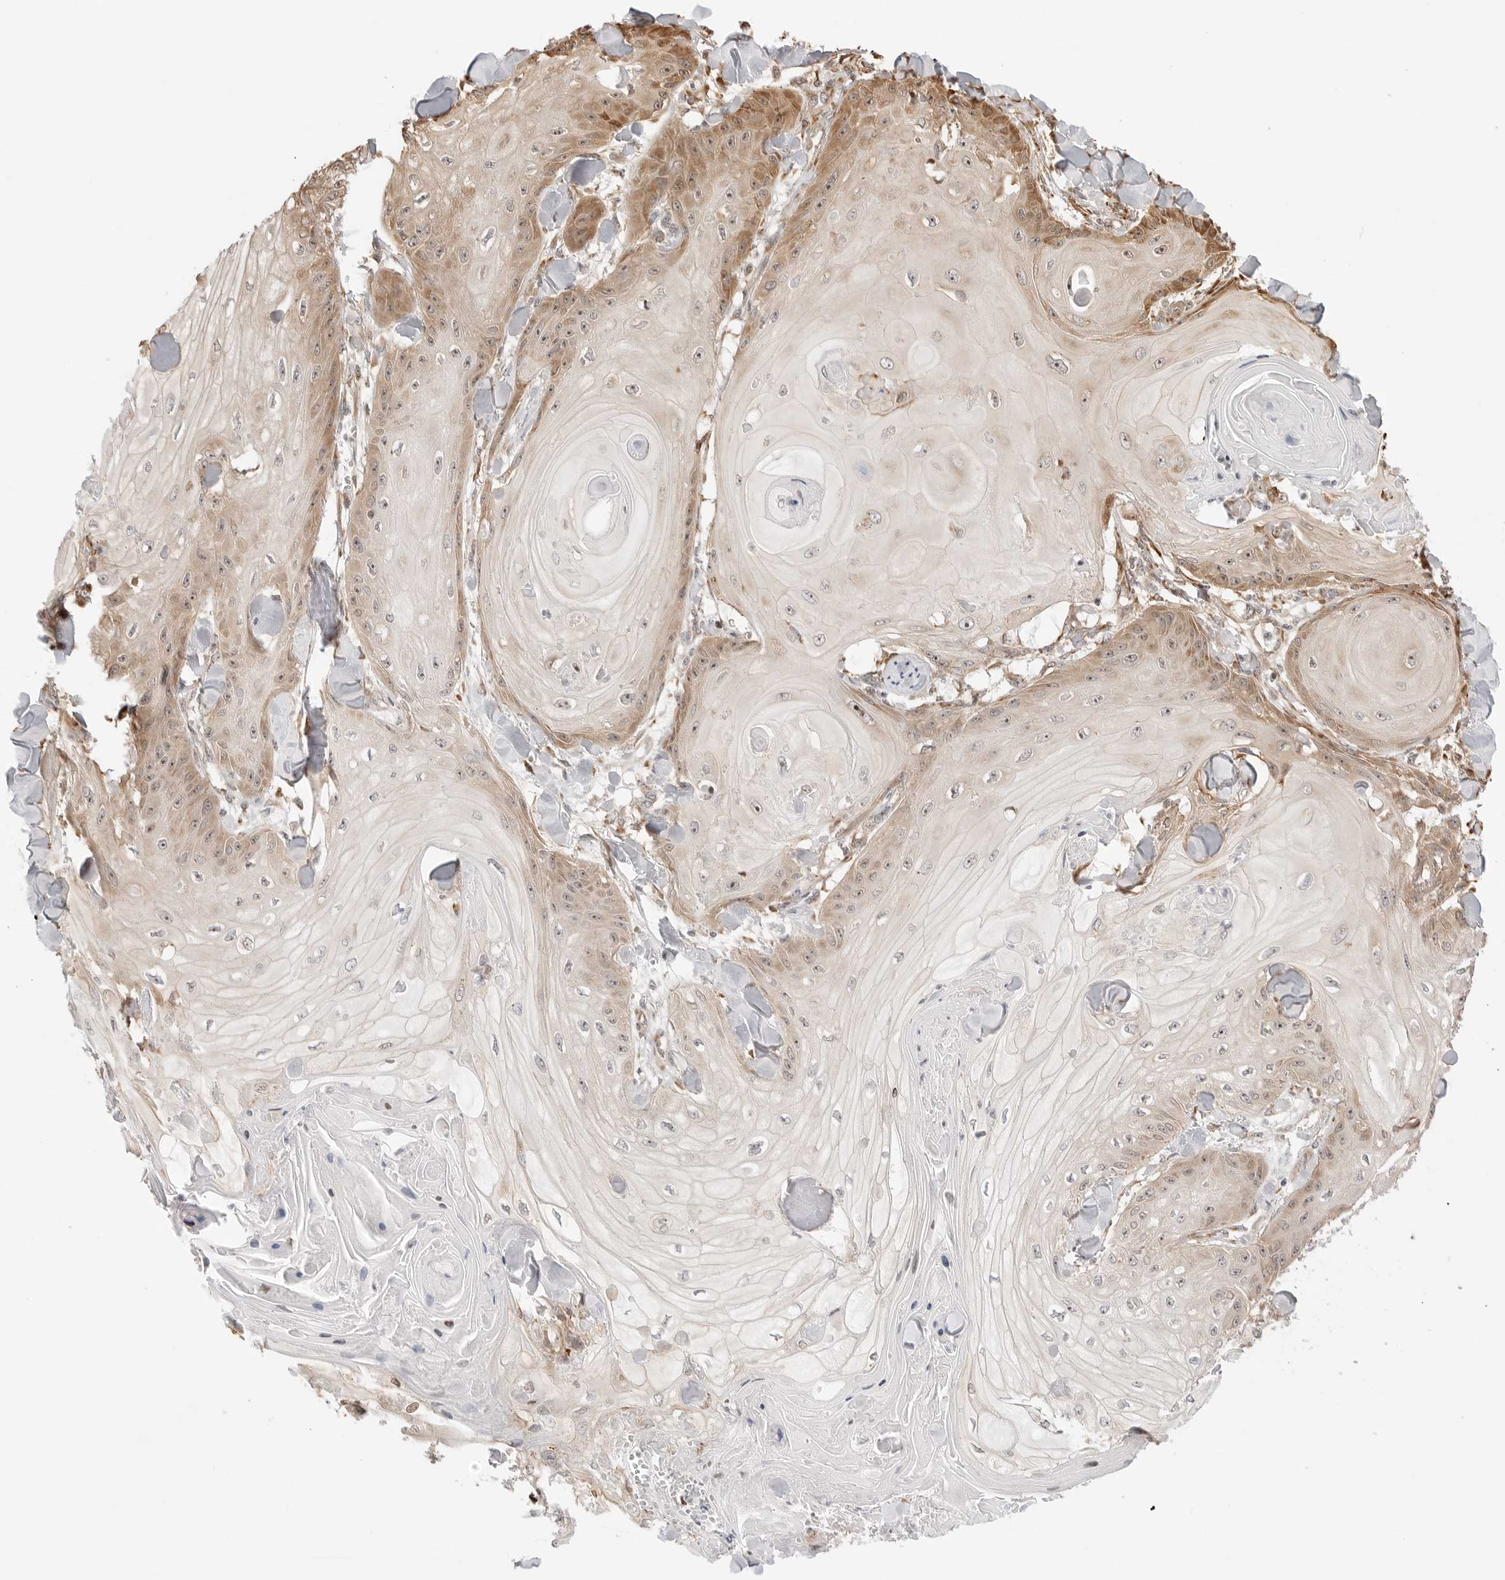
{"staining": {"intensity": "moderate", "quantity": "<25%", "location": "cytoplasmic/membranous,nuclear"}, "tissue": "skin cancer", "cell_type": "Tumor cells", "image_type": "cancer", "snomed": [{"axis": "morphology", "description": "Squamous cell carcinoma, NOS"}, {"axis": "topography", "description": "Skin"}], "caption": "About <25% of tumor cells in skin cancer (squamous cell carcinoma) demonstrate moderate cytoplasmic/membranous and nuclear protein expression as visualized by brown immunohistochemical staining.", "gene": "FKBP14", "patient": {"sex": "male", "age": 74}}